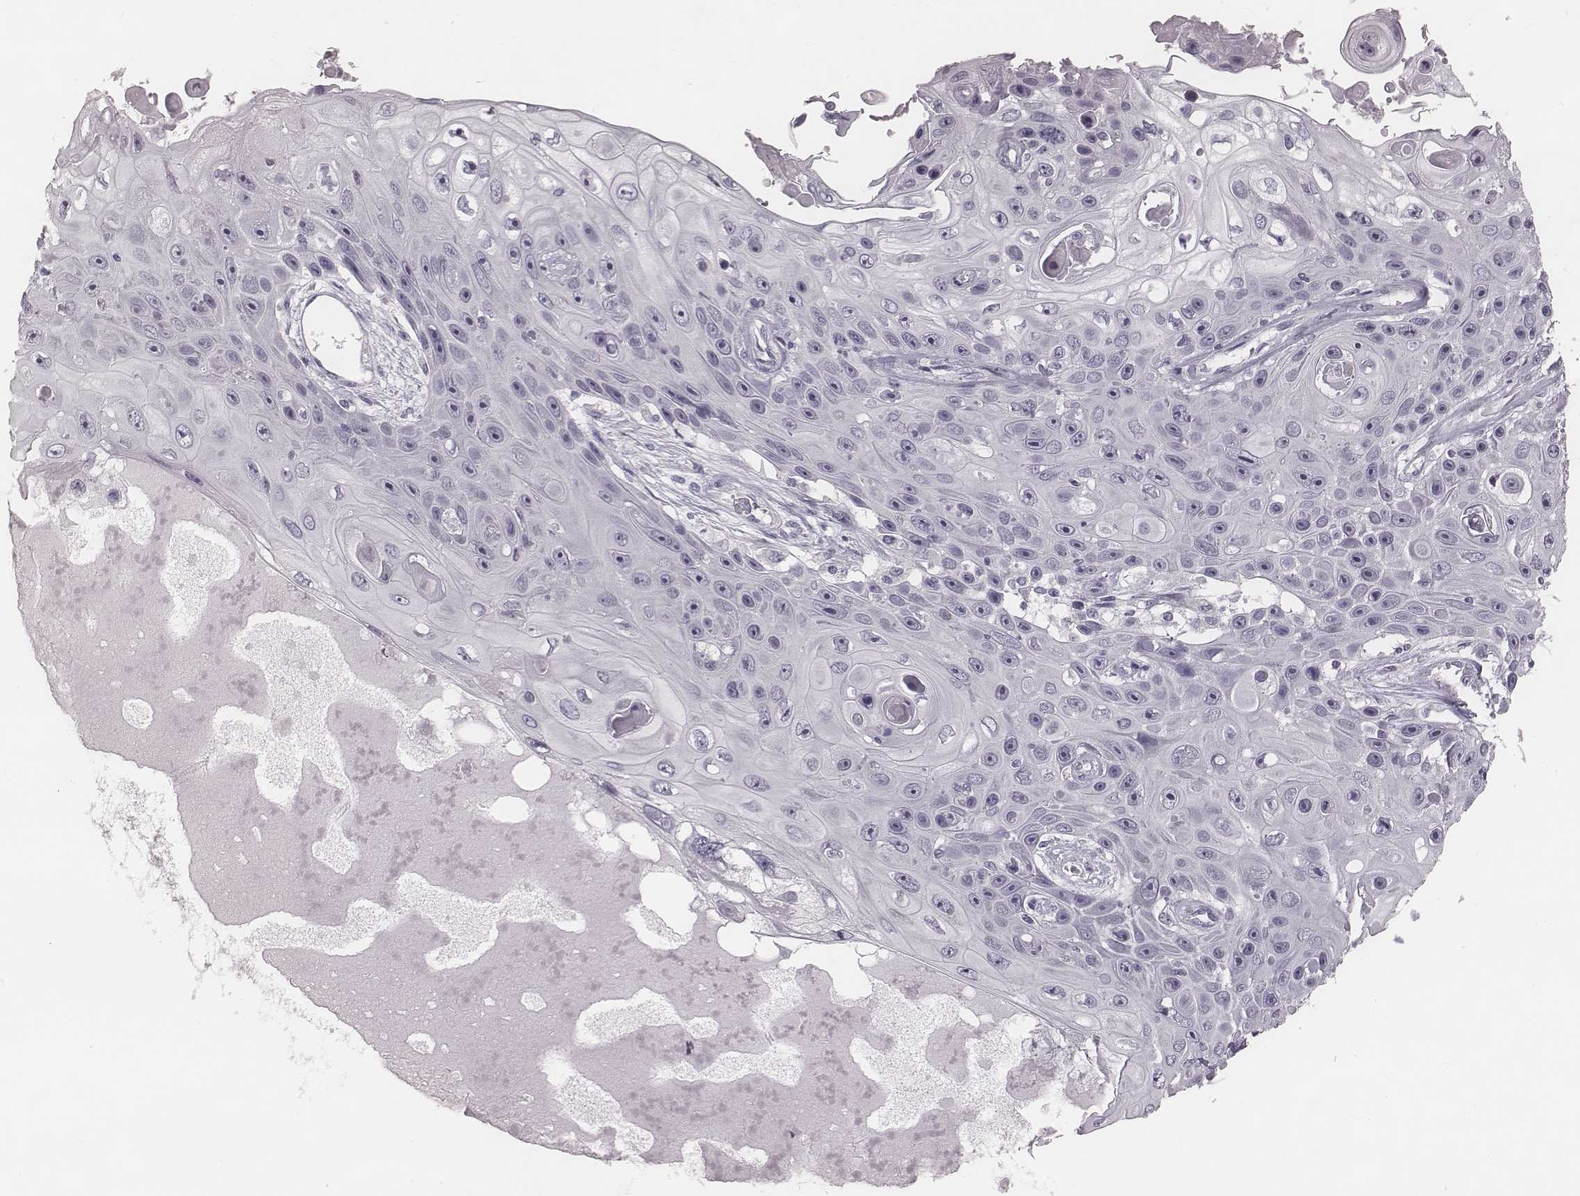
{"staining": {"intensity": "negative", "quantity": "none", "location": "none"}, "tissue": "skin cancer", "cell_type": "Tumor cells", "image_type": "cancer", "snomed": [{"axis": "morphology", "description": "Squamous cell carcinoma, NOS"}, {"axis": "topography", "description": "Skin"}], "caption": "A high-resolution image shows immunohistochemistry staining of skin cancer, which demonstrates no significant expression in tumor cells.", "gene": "SPA17", "patient": {"sex": "male", "age": 82}}